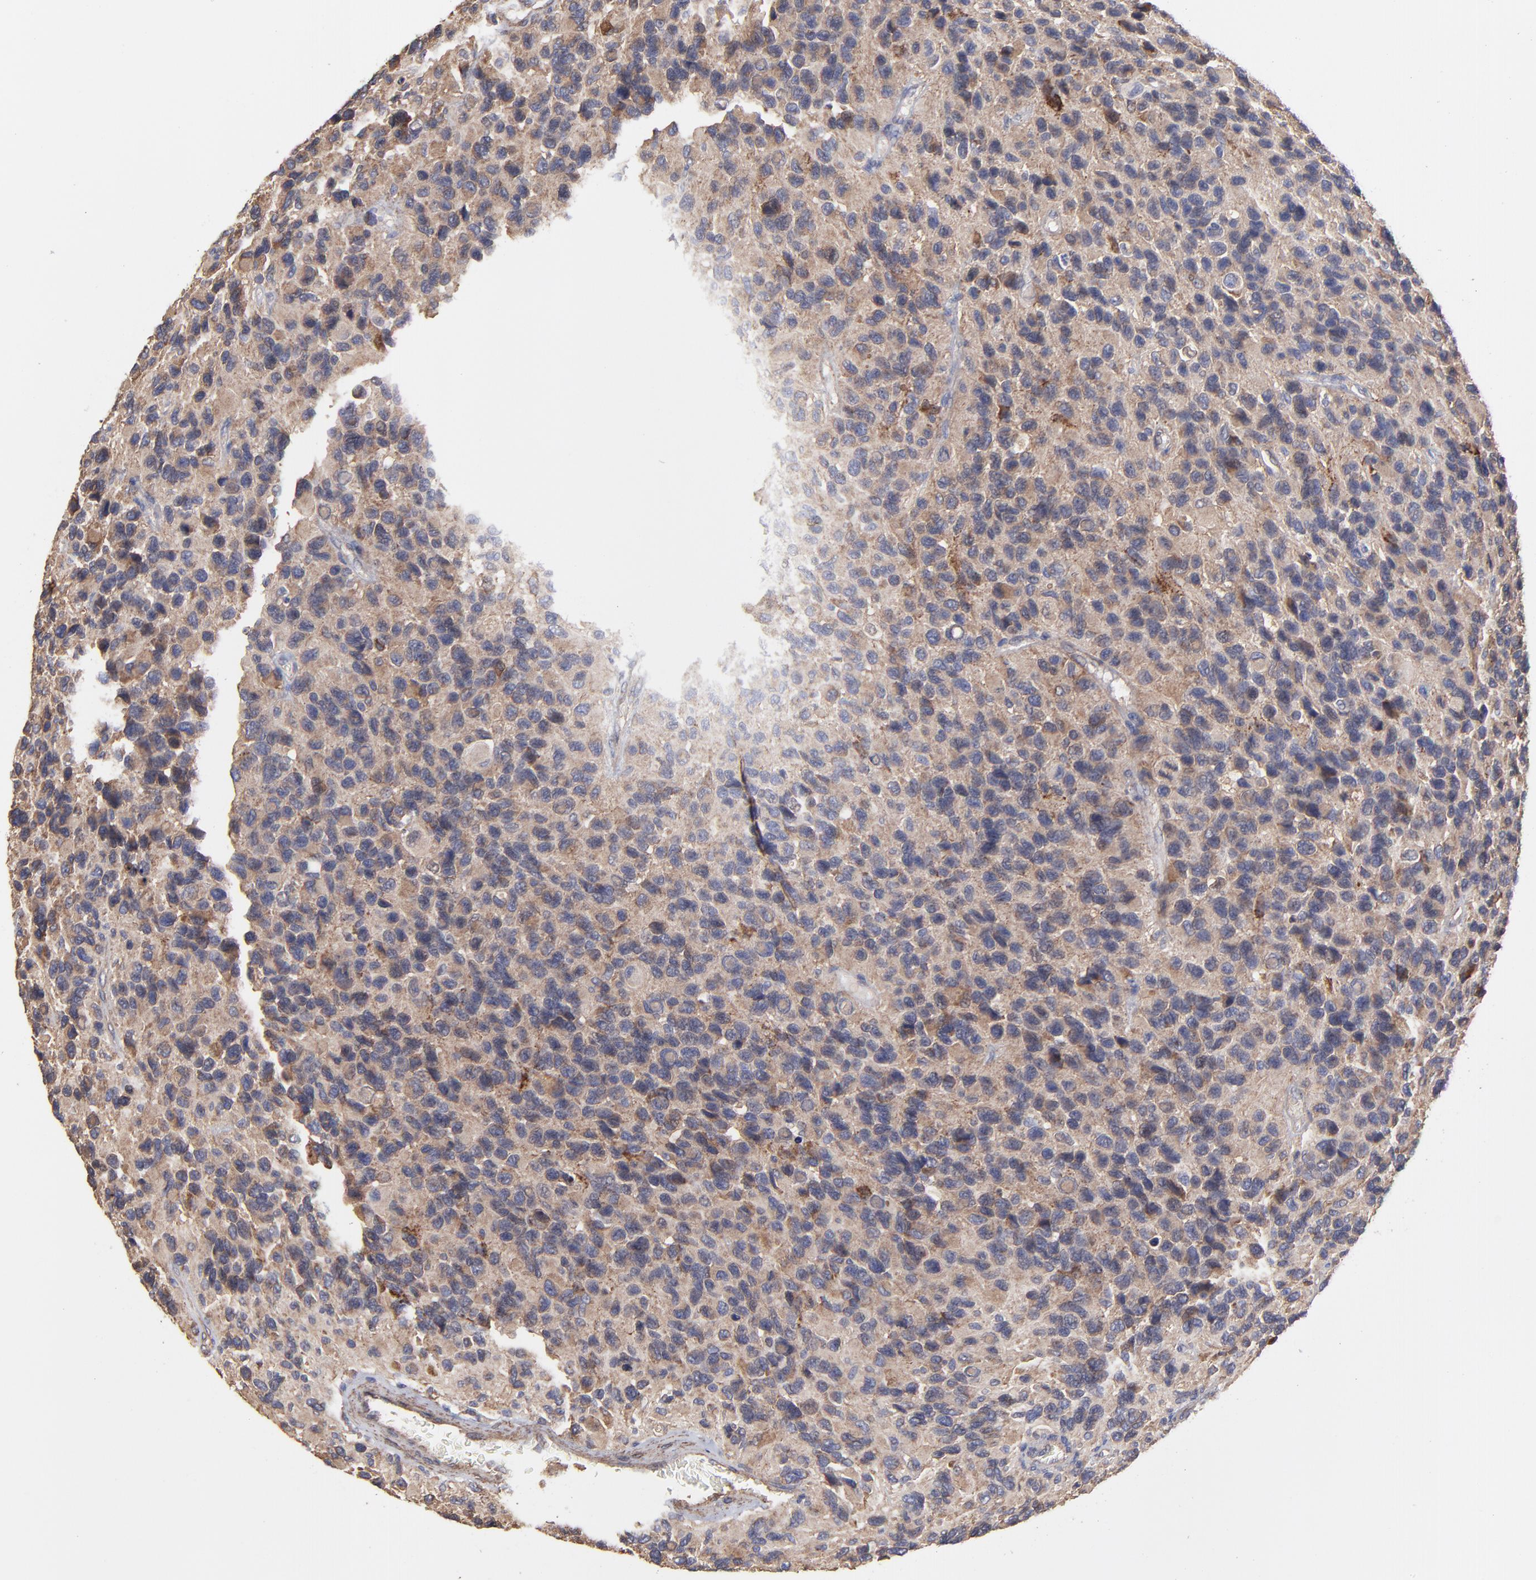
{"staining": {"intensity": "moderate", "quantity": ">75%", "location": "cytoplasmic/membranous"}, "tissue": "glioma", "cell_type": "Tumor cells", "image_type": "cancer", "snomed": [{"axis": "morphology", "description": "Glioma, malignant, High grade"}, {"axis": "topography", "description": "Brain"}], "caption": "A high-resolution photomicrograph shows immunohistochemistry (IHC) staining of high-grade glioma (malignant), which exhibits moderate cytoplasmic/membranous expression in about >75% of tumor cells.", "gene": "PFKM", "patient": {"sex": "male", "age": 77}}